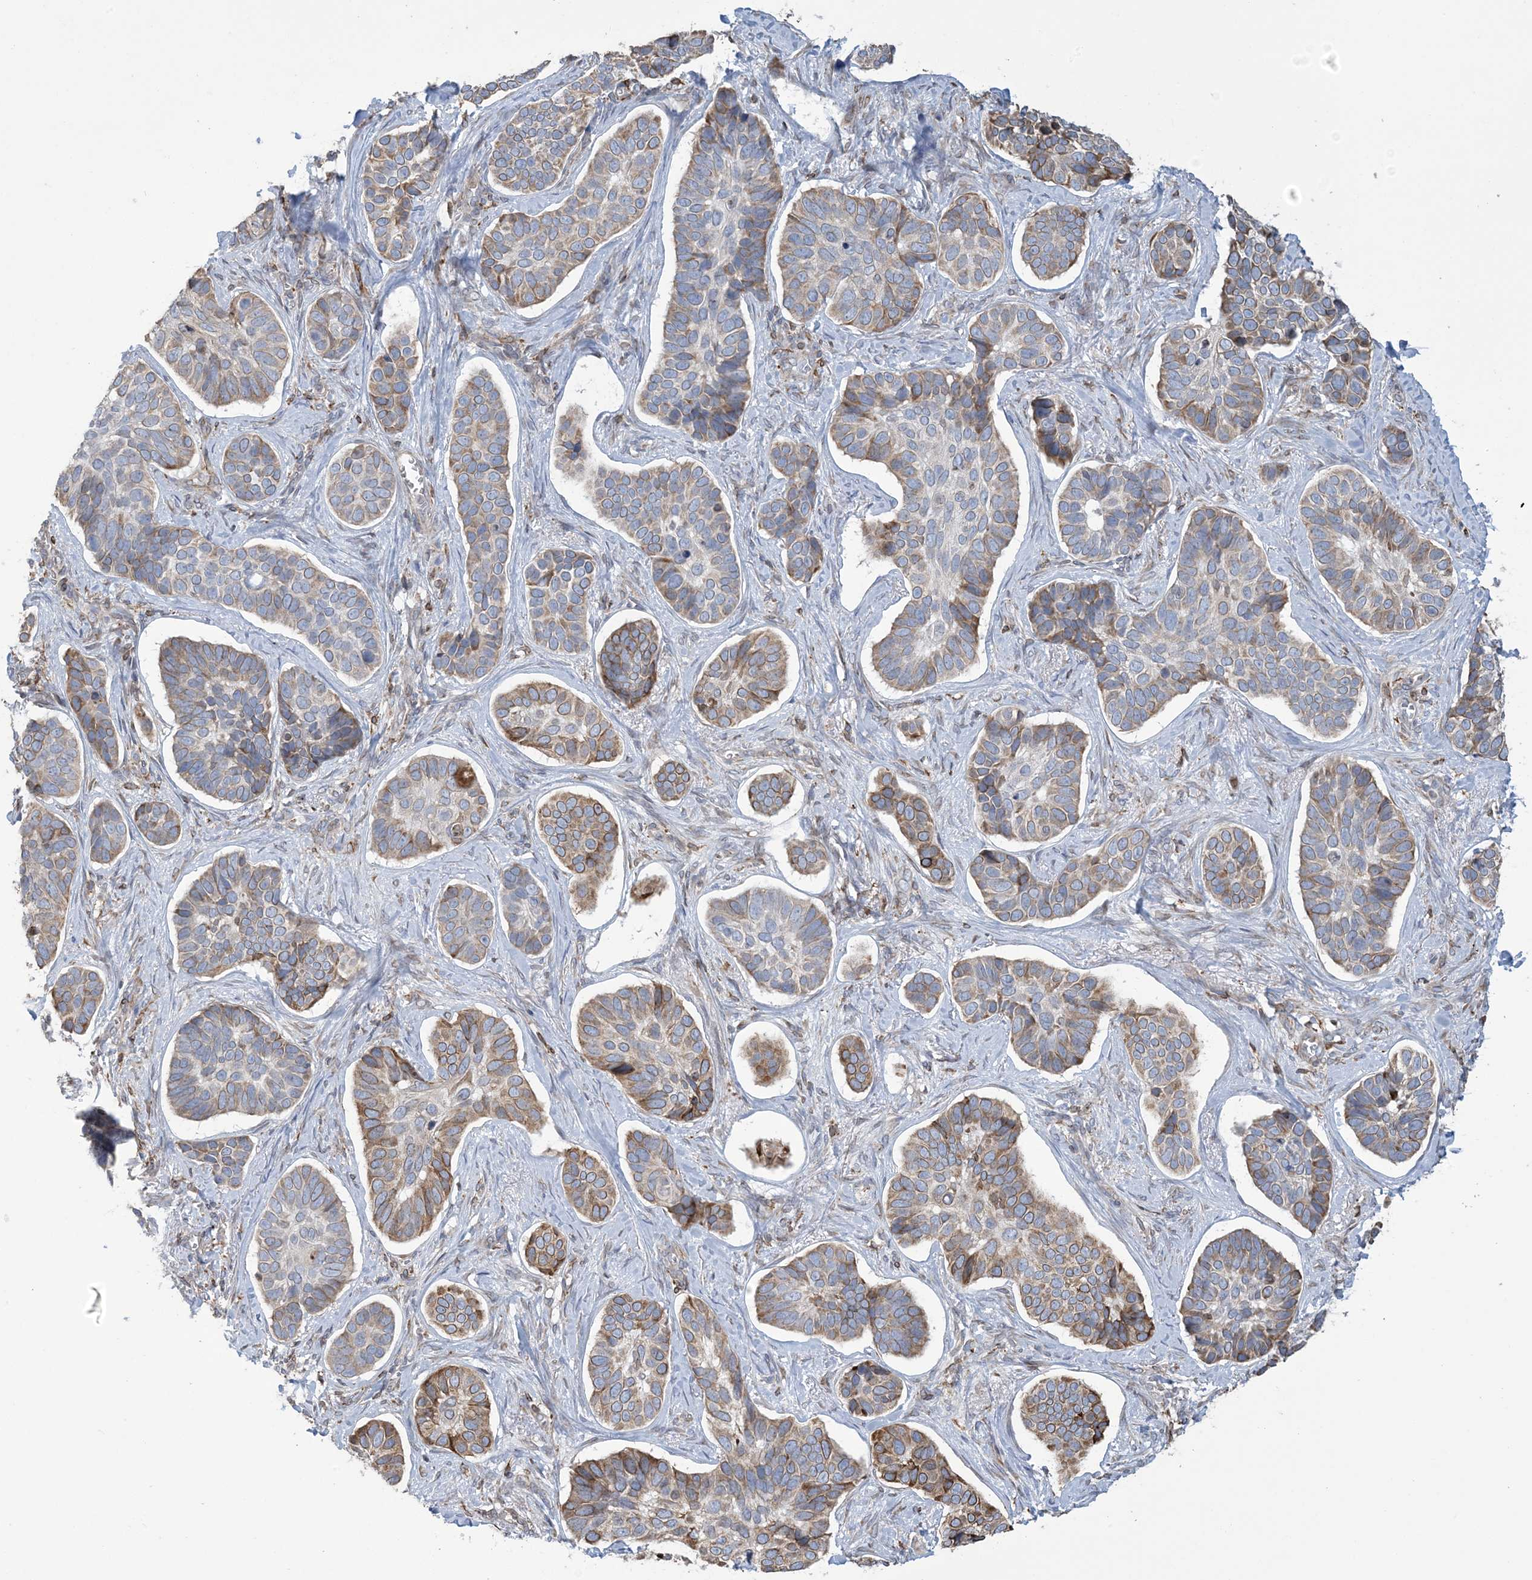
{"staining": {"intensity": "moderate", "quantity": "25%-75%", "location": "cytoplasmic/membranous"}, "tissue": "skin cancer", "cell_type": "Tumor cells", "image_type": "cancer", "snomed": [{"axis": "morphology", "description": "Basal cell carcinoma"}, {"axis": "topography", "description": "Skin"}], "caption": "Approximately 25%-75% of tumor cells in skin basal cell carcinoma reveal moderate cytoplasmic/membranous protein staining as visualized by brown immunohistochemical staining.", "gene": "SHANK1", "patient": {"sex": "male", "age": 62}}